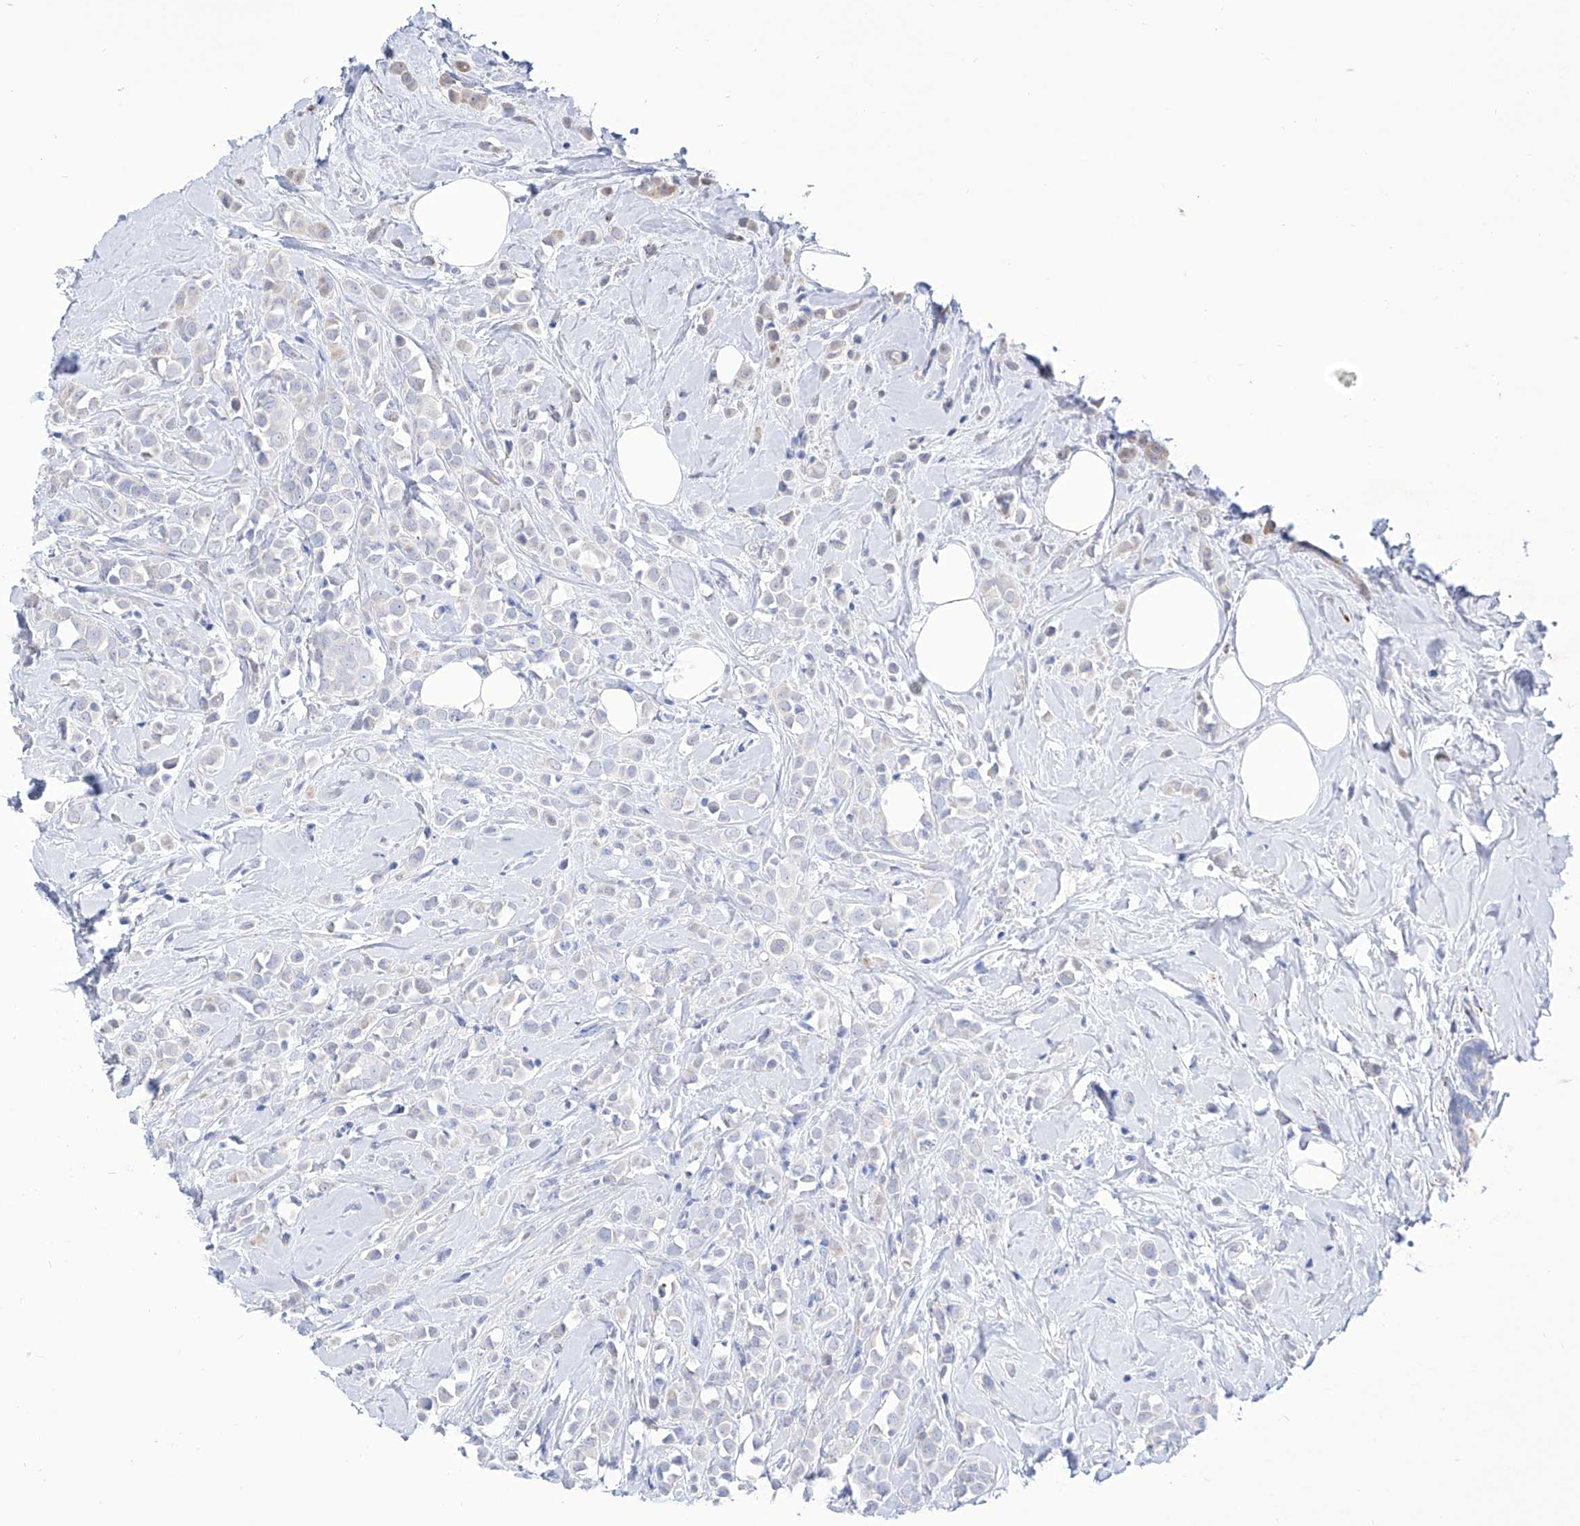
{"staining": {"intensity": "negative", "quantity": "none", "location": "none"}, "tissue": "breast cancer", "cell_type": "Tumor cells", "image_type": "cancer", "snomed": [{"axis": "morphology", "description": "Lobular carcinoma"}, {"axis": "topography", "description": "Breast"}], "caption": "Human lobular carcinoma (breast) stained for a protein using IHC reveals no expression in tumor cells.", "gene": "C1orf87", "patient": {"sex": "female", "age": 47}}